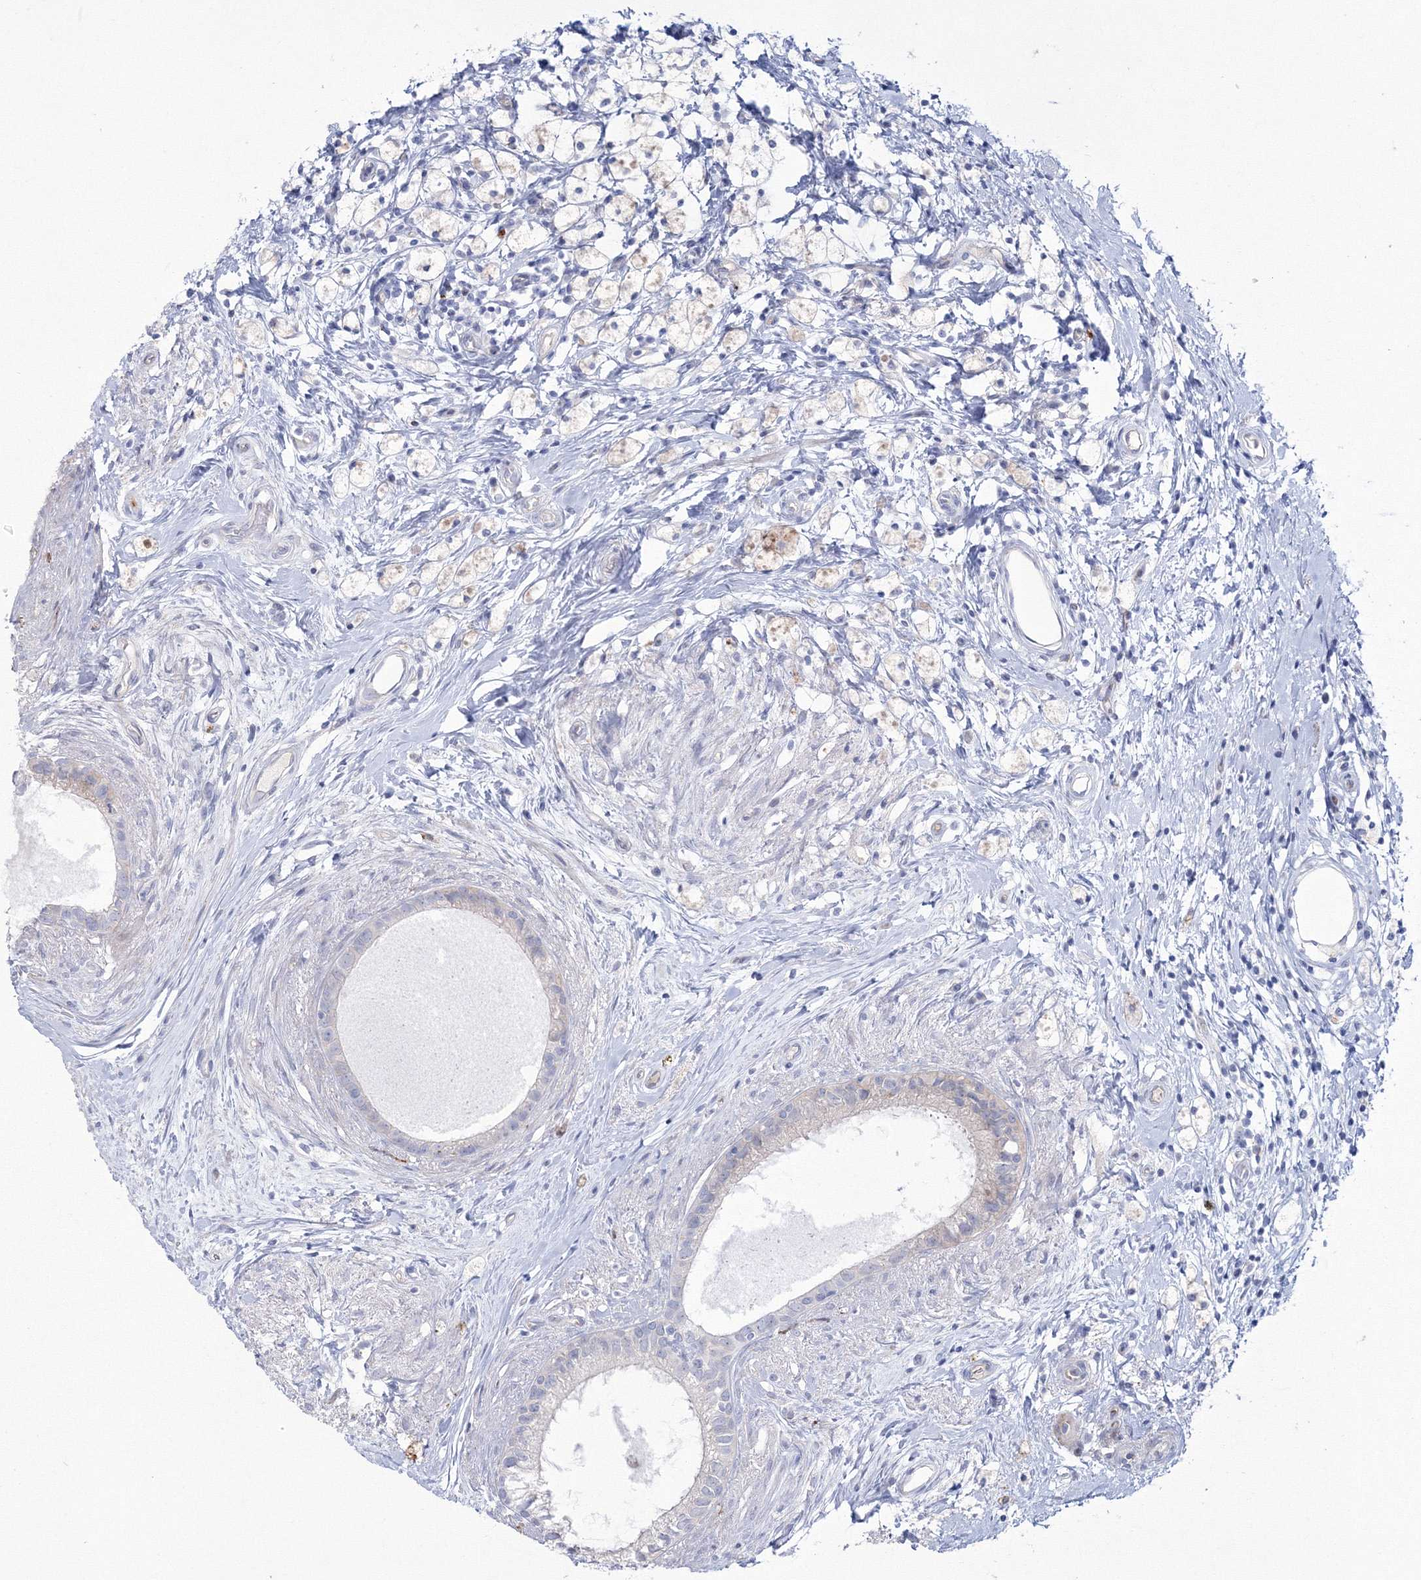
{"staining": {"intensity": "negative", "quantity": "none", "location": "none"}, "tissue": "epididymis", "cell_type": "Glandular cells", "image_type": "normal", "snomed": [{"axis": "morphology", "description": "Normal tissue, NOS"}, {"axis": "topography", "description": "Epididymis"}], "caption": "IHC photomicrograph of unremarkable human epididymis stained for a protein (brown), which displays no positivity in glandular cells.", "gene": "HYAL2", "patient": {"sex": "male", "age": 80}}